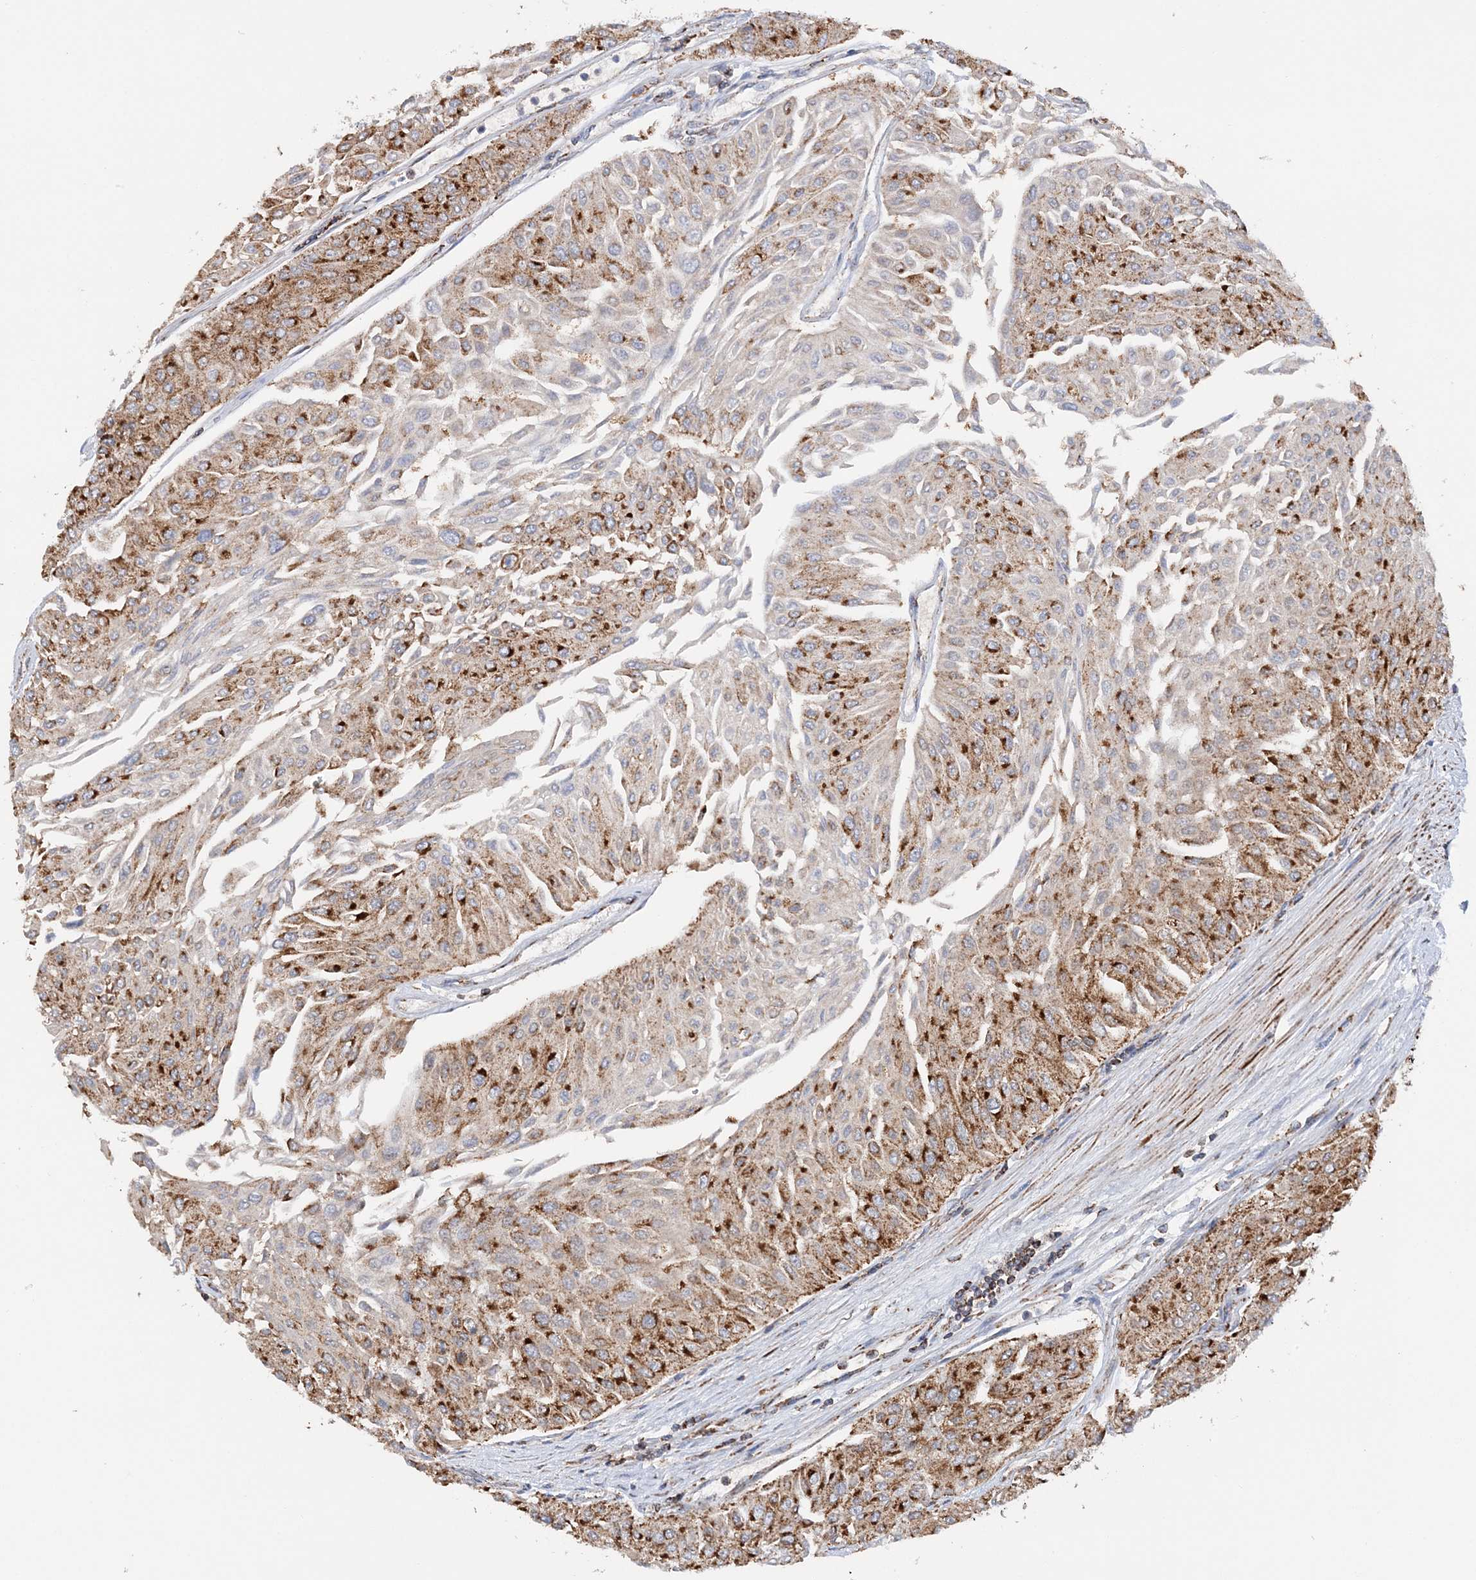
{"staining": {"intensity": "strong", "quantity": "25%-75%", "location": "cytoplasmic/membranous"}, "tissue": "urothelial cancer", "cell_type": "Tumor cells", "image_type": "cancer", "snomed": [{"axis": "morphology", "description": "Urothelial carcinoma, Low grade"}, {"axis": "topography", "description": "Urinary bladder"}], "caption": "Urothelial cancer stained with immunohistochemistry exhibits strong cytoplasmic/membranous positivity in approximately 25%-75% of tumor cells. (Stains: DAB (3,3'-diaminobenzidine) in brown, nuclei in blue, Microscopy: brightfield microscopy at high magnification).", "gene": "TTC32", "patient": {"sex": "male", "age": 67}}